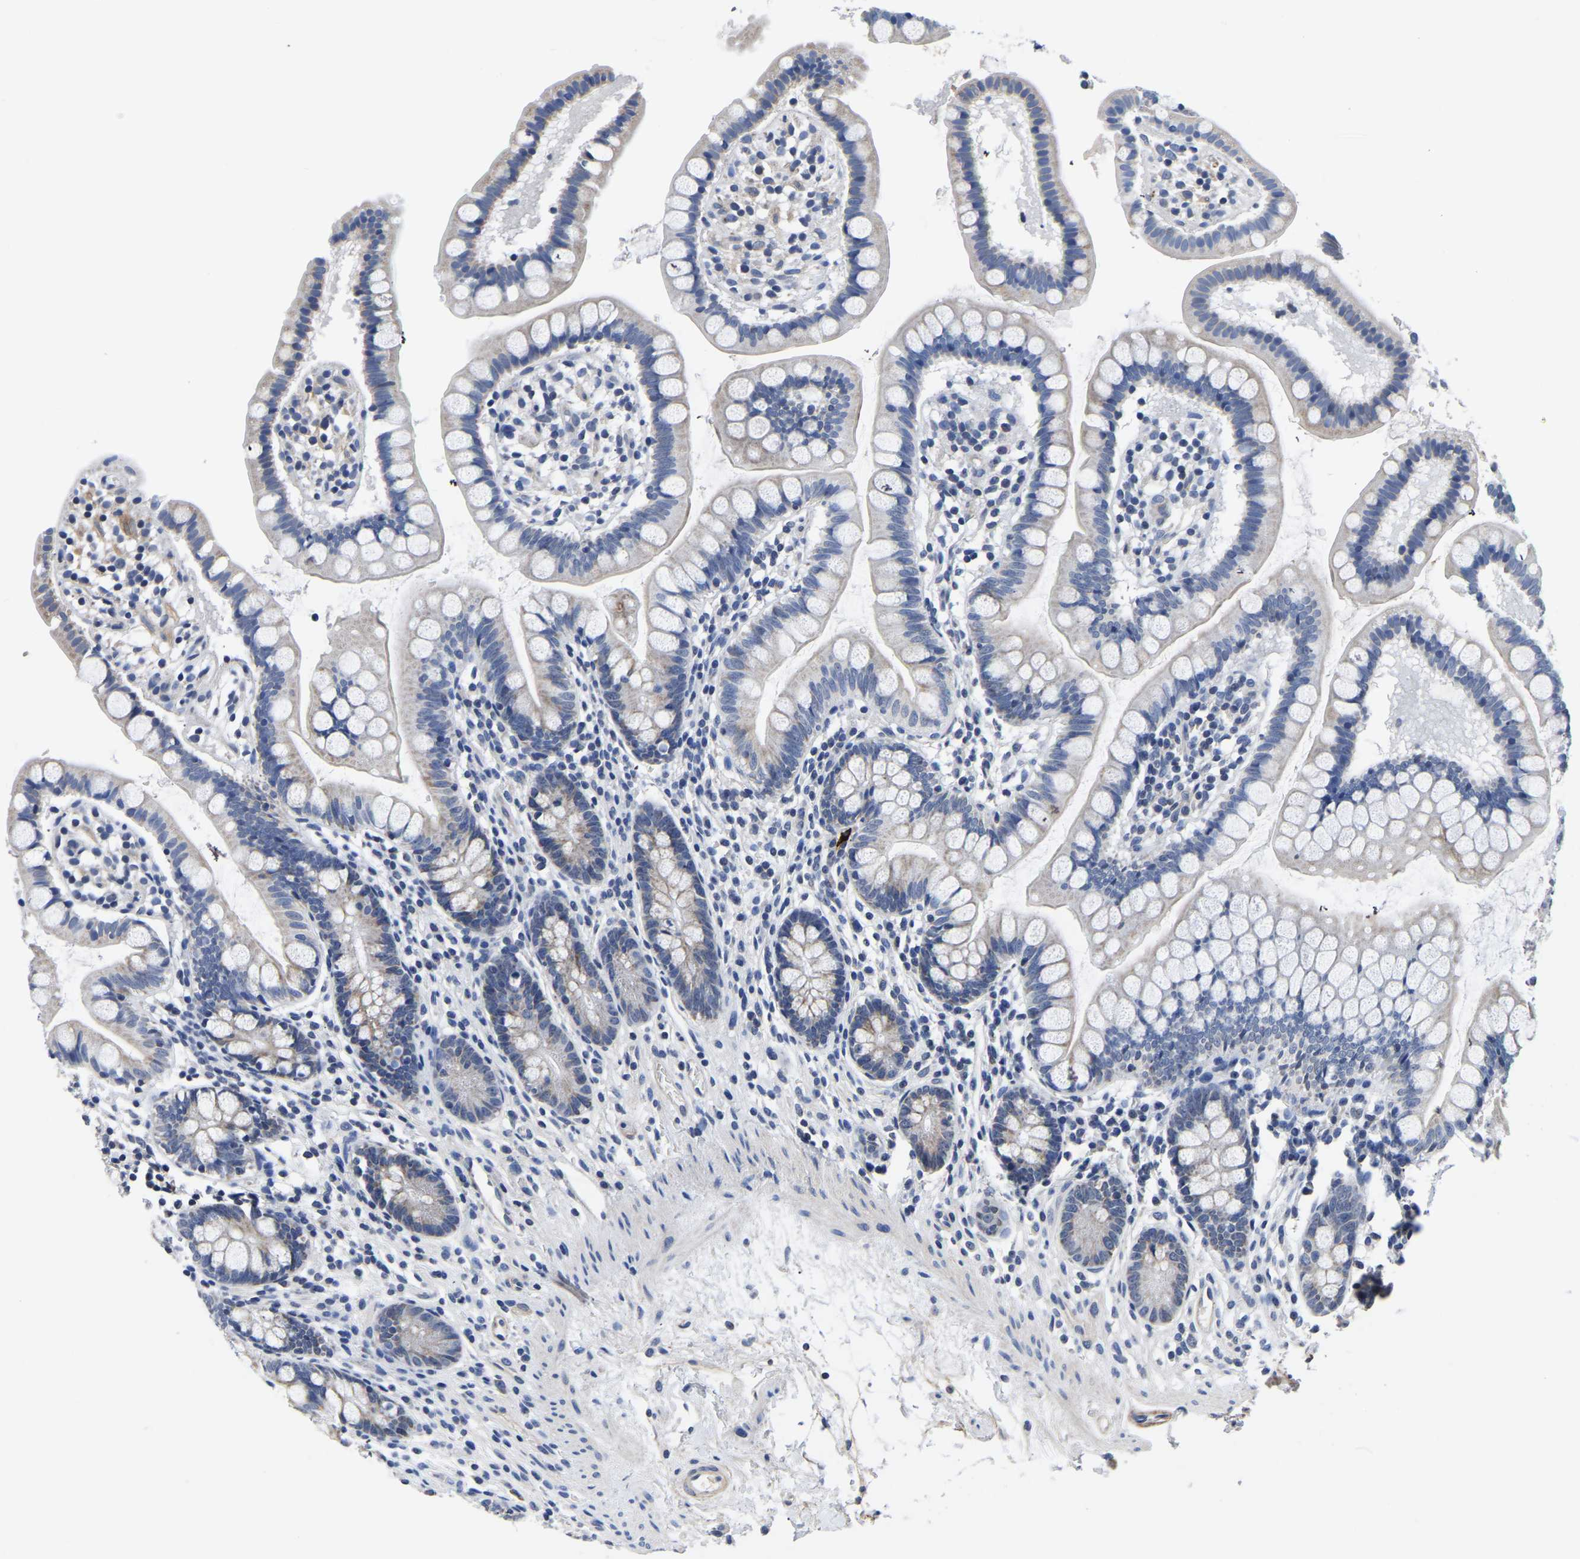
{"staining": {"intensity": "weak", "quantity": "<25%", "location": "cytoplasmic/membranous"}, "tissue": "small intestine", "cell_type": "Glandular cells", "image_type": "normal", "snomed": [{"axis": "morphology", "description": "Normal tissue, NOS"}, {"axis": "topography", "description": "Small intestine"}], "caption": "Protein analysis of normal small intestine displays no significant staining in glandular cells. (IHC, brightfield microscopy, high magnification).", "gene": "FGD5", "patient": {"sex": "female", "age": 84}}